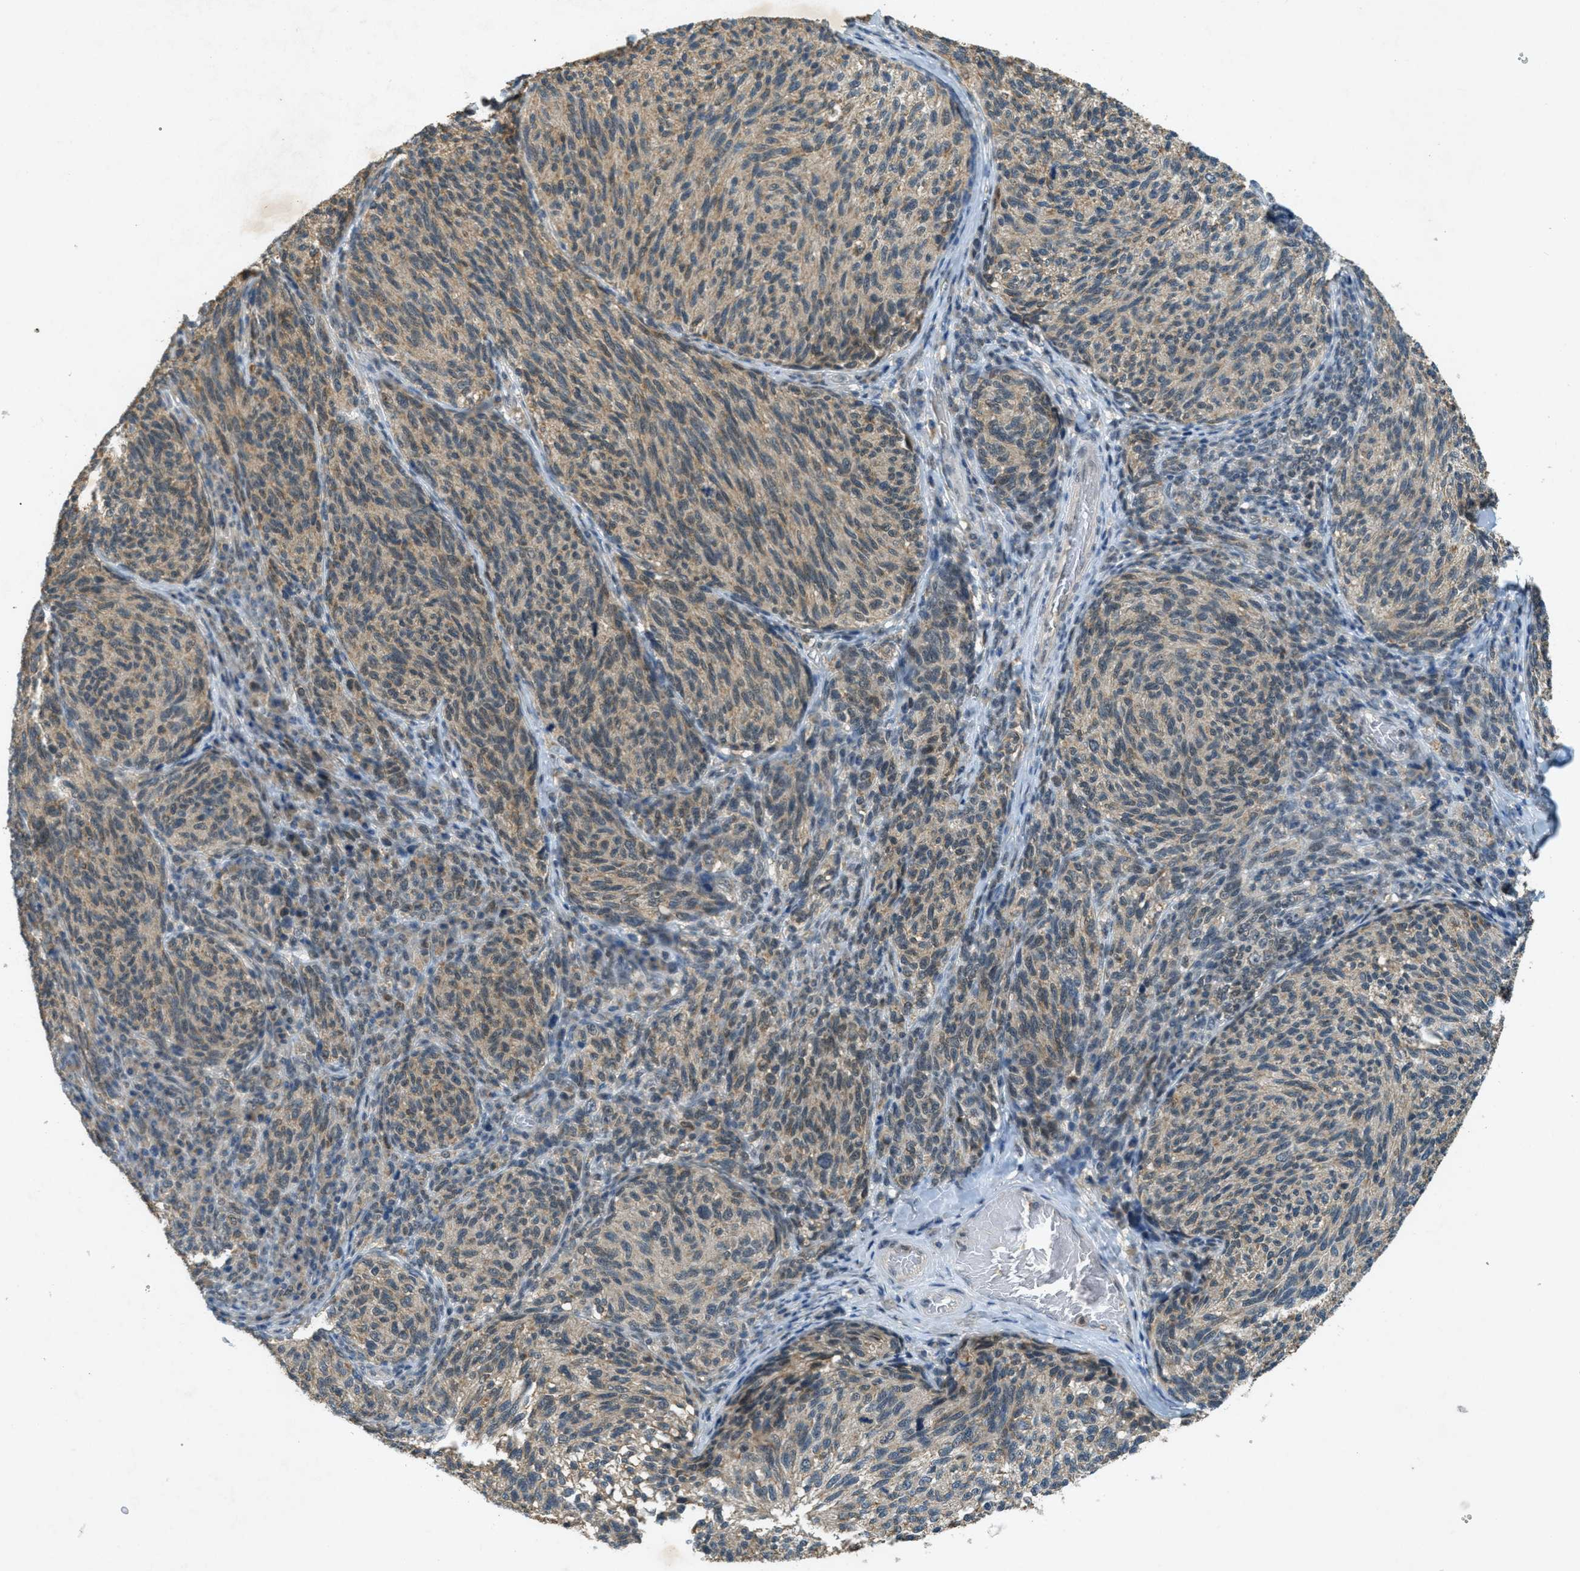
{"staining": {"intensity": "weak", "quantity": ">75%", "location": "cytoplasmic/membranous"}, "tissue": "melanoma", "cell_type": "Tumor cells", "image_type": "cancer", "snomed": [{"axis": "morphology", "description": "Malignant melanoma, NOS"}, {"axis": "topography", "description": "Skin"}], "caption": "This photomicrograph demonstrates IHC staining of human malignant melanoma, with low weak cytoplasmic/membranous staining in about >75% of tumor cells.", "gene": "TCF20", "patient": {"sex": "female", "age": 73}}